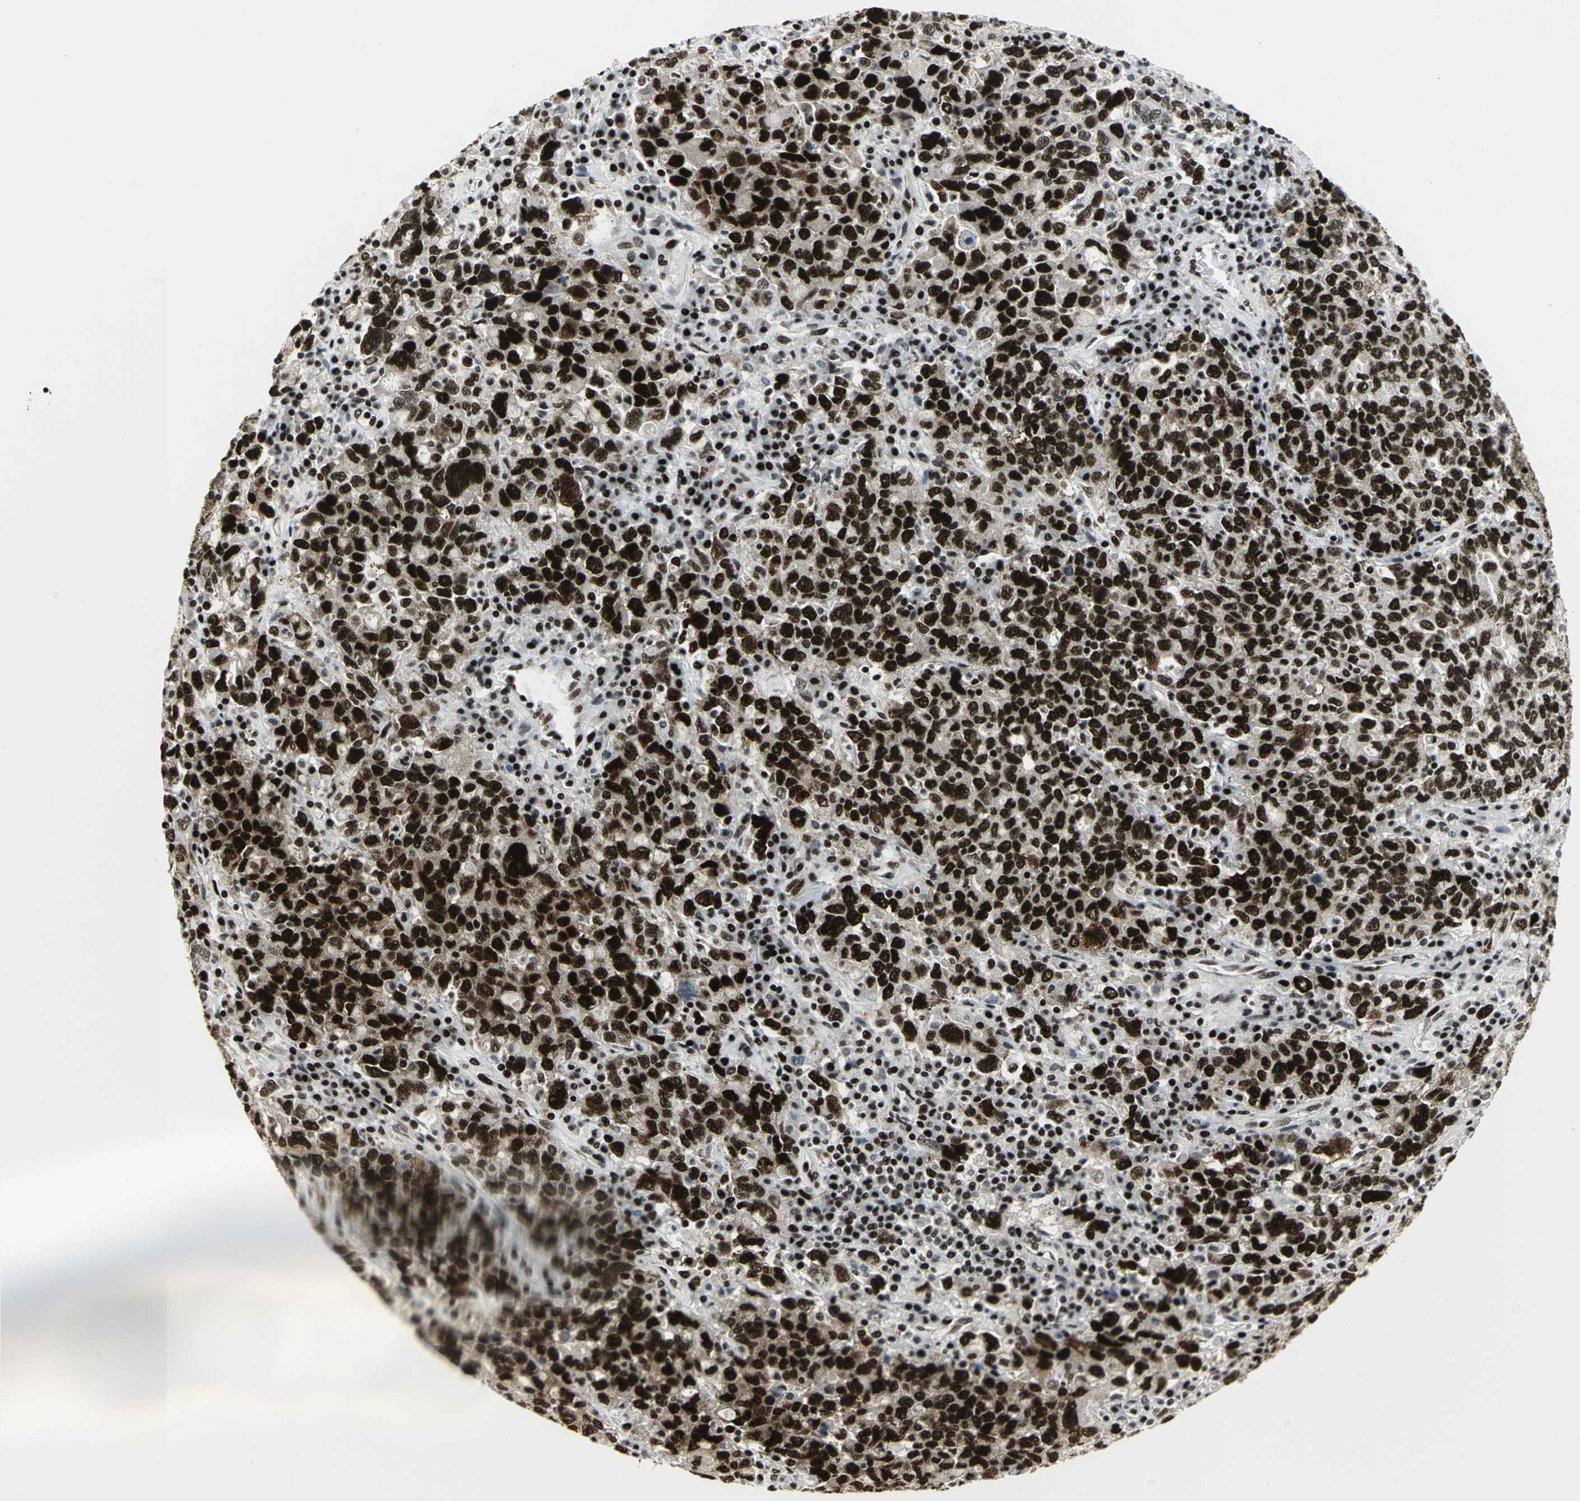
{"staining": {"intensity": "strong", "quantity": ">75%", "location": "nuclear"}, "tissue": "ovarian cancer", "cell_type": "Tumor cells", "image_type": "cancer", "snomed": [{"axis": "morphology", "description": "Carcinoma, endometroid"}, {"axis": "topography", "description": "Ovary"}], "caption": "Tumor cells reveal high levels of strong nuclear staining in about >75% of cells in human ovarian endometroid carcinoma.", "gene": "SMARCA4", "patient": {"sex": "female", "age": 62}}